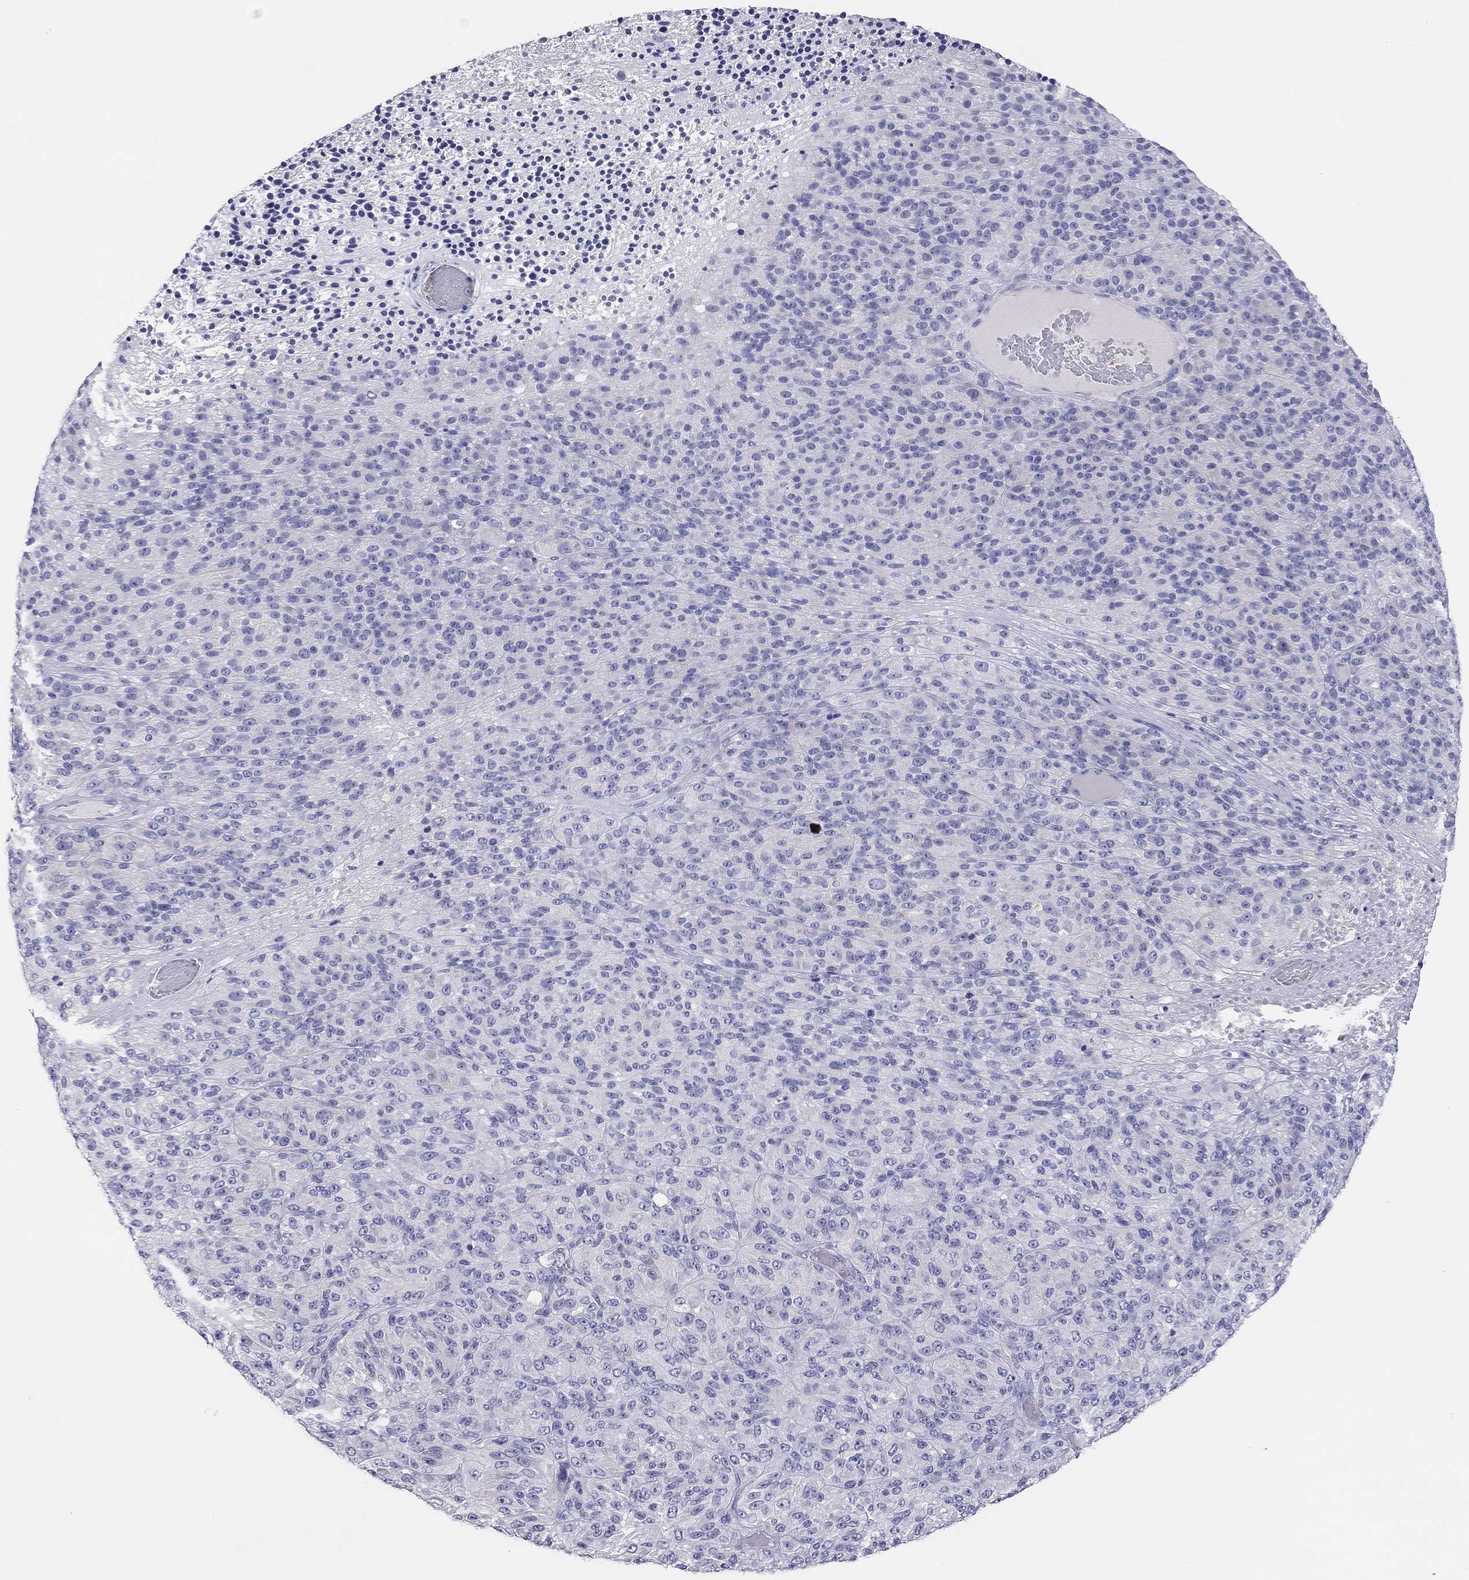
{"staining": {"intensity": "negative", "quantity": "none", "location": "none"}, "tissue": "melanoma", "cell_type": "Tumor cells", "image_type": "cancer", "snomed": [{"axis": "morphology", "description": "Malignant melanoma, Metastatic site"}, {"axis": "topography", "description": "Brain"}], "caption": "Tumor cells show no significant positivity in malignant melanoma (metastatic site).", "gene": "MGAT4C", "patient": {"sex": "female", "age": 56}}